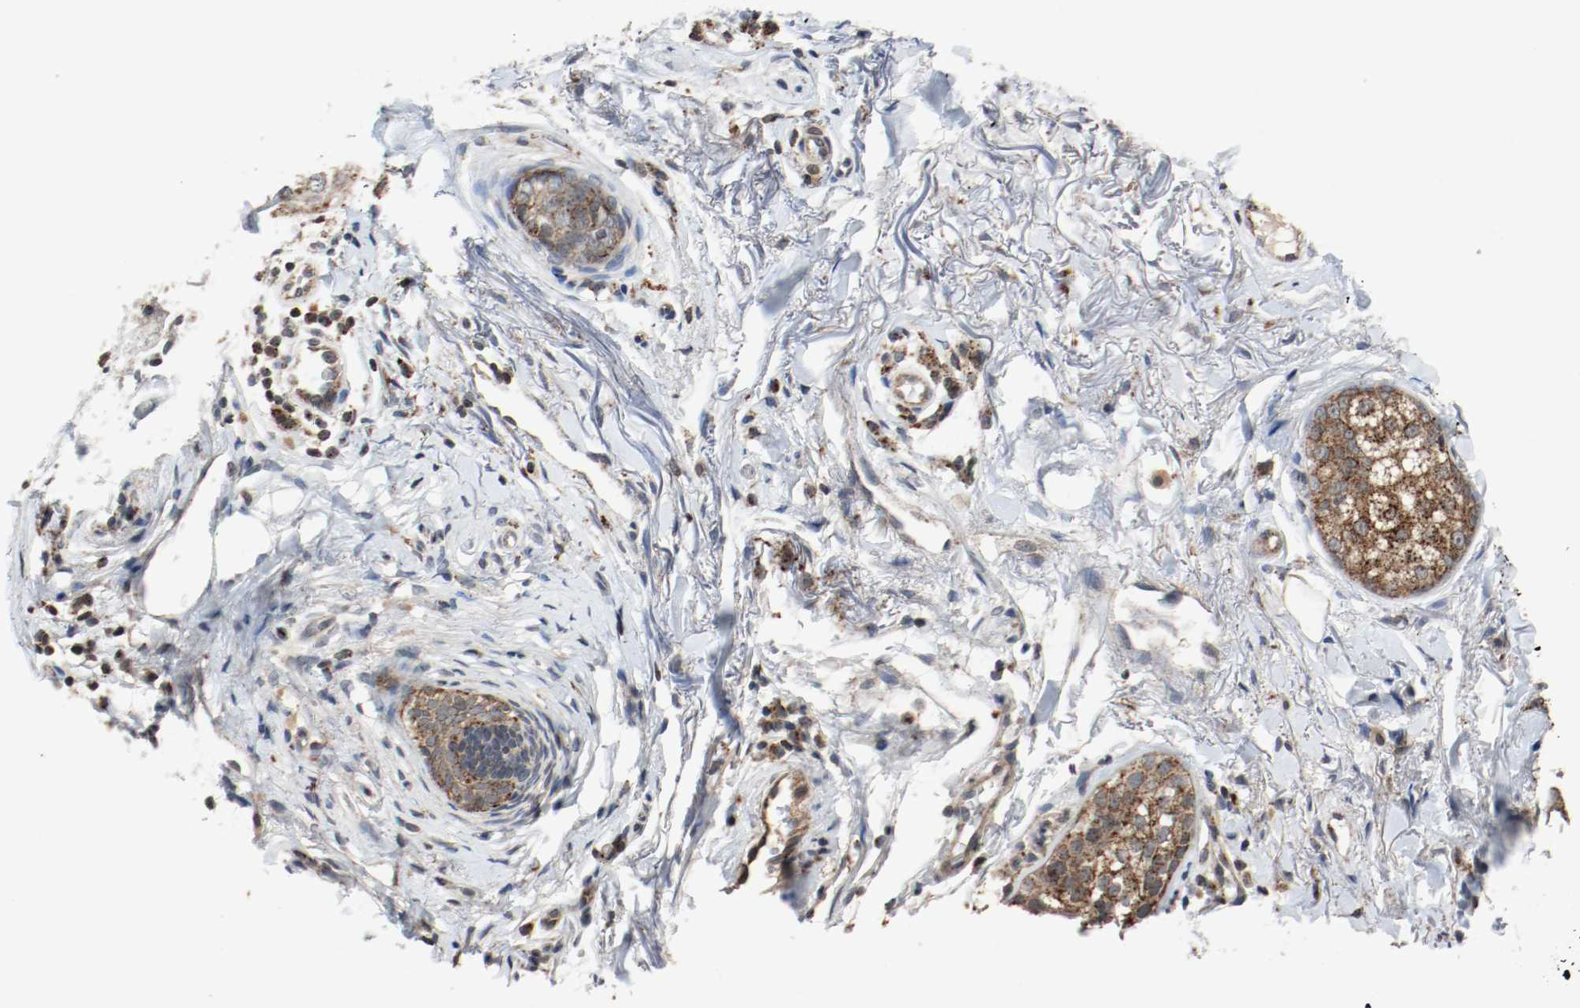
{"staining": {"intensity": "strong", "quantity": ">75%", "location": "cytoplasmic/membranous"}, "tissue": "skin cancer", "cell_type": "Tumor cells", "image_type": "cancer", "snomed": [{"axis": "morphology", "description": "Normal tissue, NOS"}, {"axis": "morphology", "description": "Basal cell carcinoma"}, {"axis": "topography", "description": "Skin"}], "caption": "Human skin basal cell carcinoma stained for a protein (brown) demonstrates strong cytoplasmic/membranous positive positivity in about >75% of tumor cells.", "gene": "LAMP2", "patient": {"sex": "female", "age": 69}}